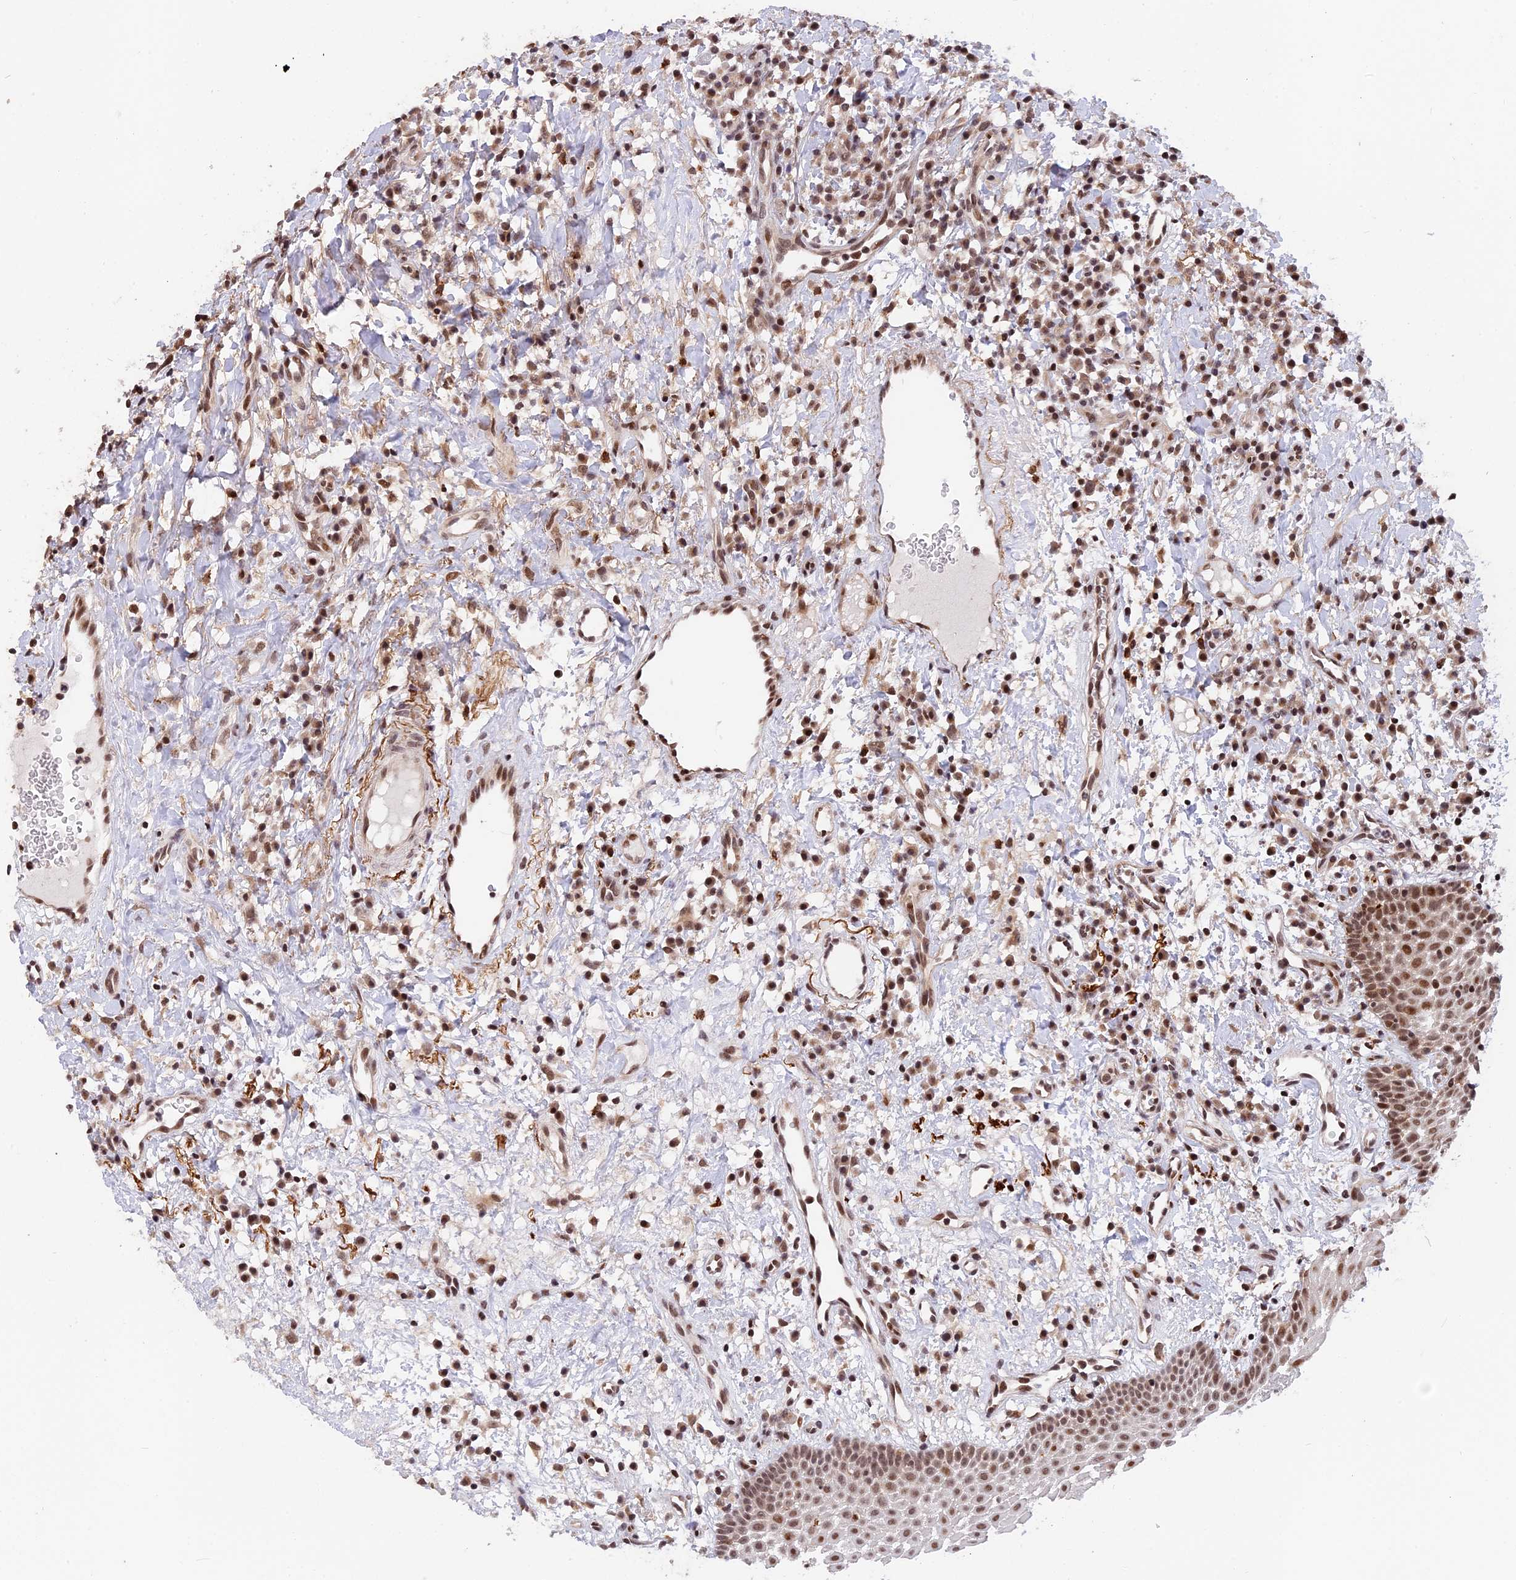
{"staining": {"intensity": "moderate", "quantity": "25%-75%", "location": "nuclear"}, "tissue": "oral mucosa", "cell_type": "Squamous epithelial cells", "image_type": "normal", "snomed": [{"axis": "morphology", "description": "Normal tissue, NOS"}, {"axis": "topography", "description": "Oral tissue"}], "caption": "High-power microscopy captured an immunohistochemistry (IHC) photomicrograph of normal oral mucosa, revealing moderate nuclear positivity in approximately 25%-75% of squamous epithelial cells.", "gene": "POLR2C", "patient": {"sex": "male", "age": 74}}